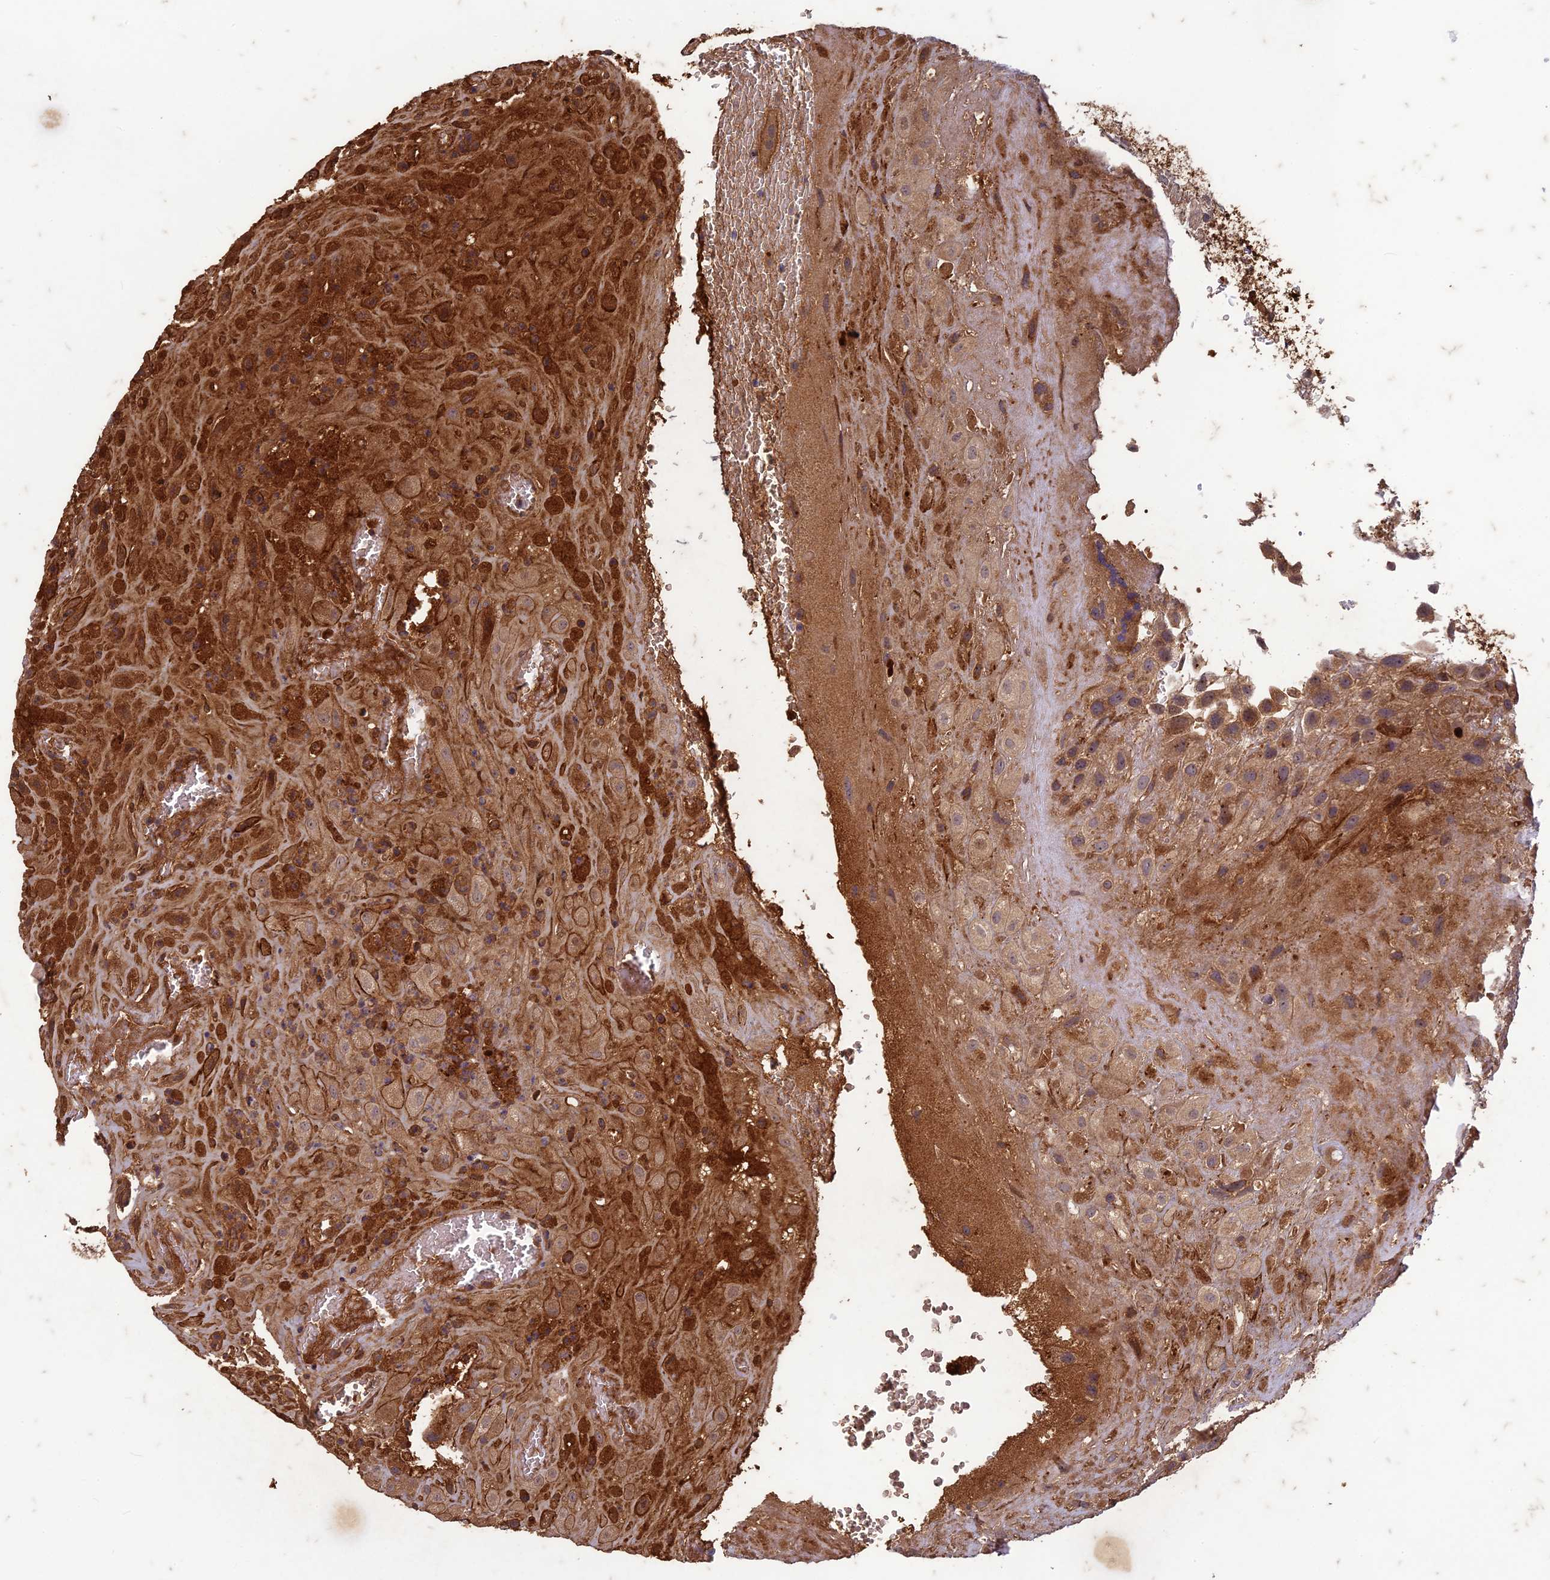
{"staining": {"intensity": "strong", "quantity": ">75%", "location": "cytoplasmic/membranous"}, "tissue": "placenta", "cell_type": "Decidual cells", "image_type": "normal", "snomed": [{"axis": "morphology", "description": "Normal tissue, NOS"}, {"axis": "topography", "description": "Placenta"}], "caption": "Decidual cells display high levels of strong cytoplasmic/membranous staining in about >75% of cells in normal placenta.", "gene": "TCF25", "patient": {"sex": "female", "age": 35}}